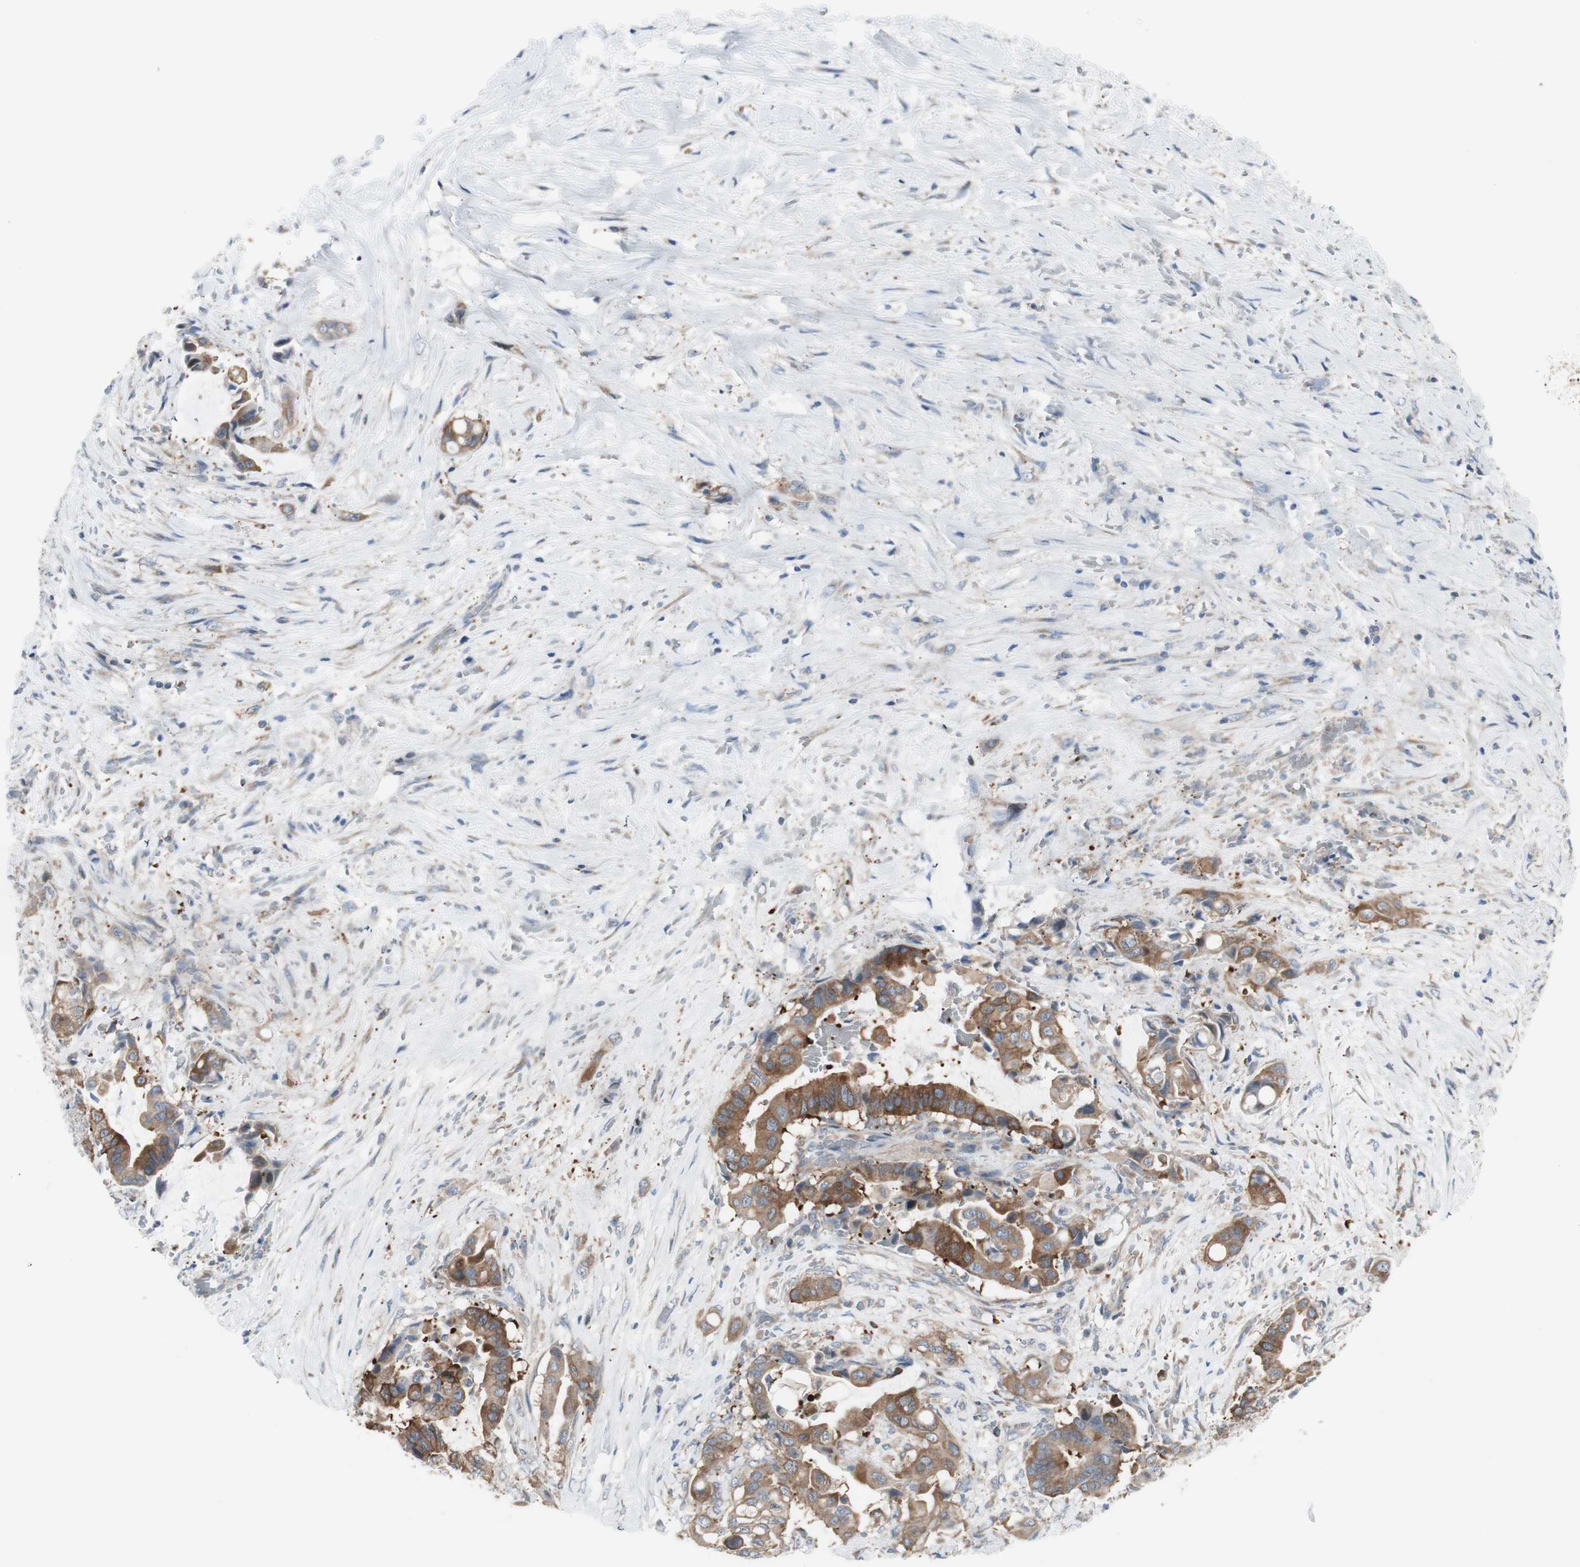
{"staining": {"intensity": "moderate", "quantity": ">75%", "location": "cytoplasmic/membranous"}, "tissue": "liver cancer", "cell_type": "Tumor cells", "image_type": "cancer", "snomed": [{"axis": "morphology", "description": "Cholangiocarcinoma"}, {"axis": "topography", "description": "Liver"}], "caption": "Tumor cells demonstrate medium levels of moderate cytoplasmic/membranous staining in approximately >75% of cells in human liver cholangiocarcinoma.", "gene": "C3orf52", "patient": {"sex": "female", "age": 61}}